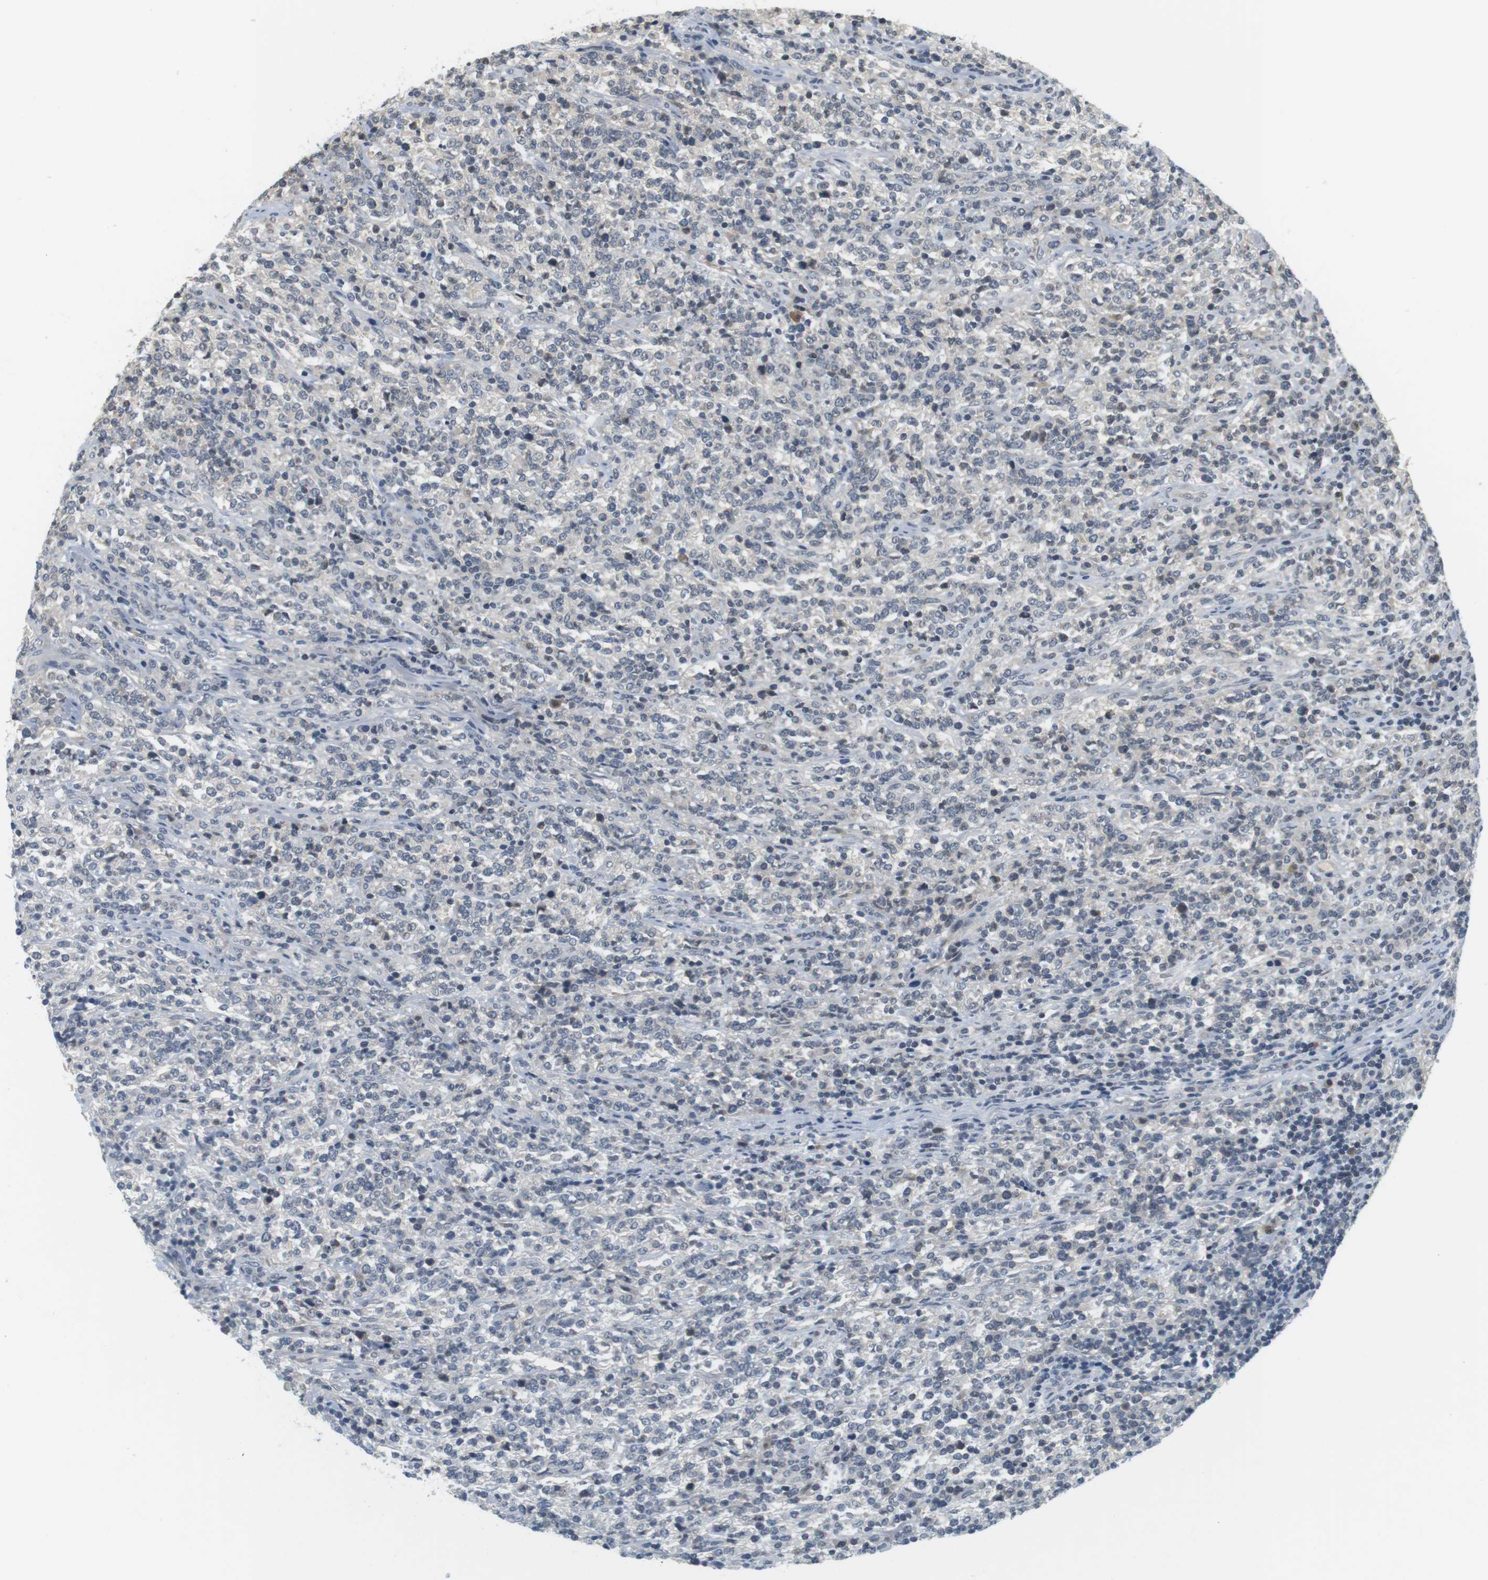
{"staining": {"intensity": "negative", "quantity": "none", "location": "none"}, "tissue": "lymphoma", "cell_type": "Tumor cells", "image_type": "cancer", "snomed": [{"axis": "morphology", "description": "Malignant lymphoma, non-Hodgkin's type, High grade"}, {"axis": "topography", "description": "Soft tissue"}], "caption": "Tumor cells are negative for protein expression in human lymphoma.", "gene": "WNT7A", "patient": {"sex": "male", "age": 18}}